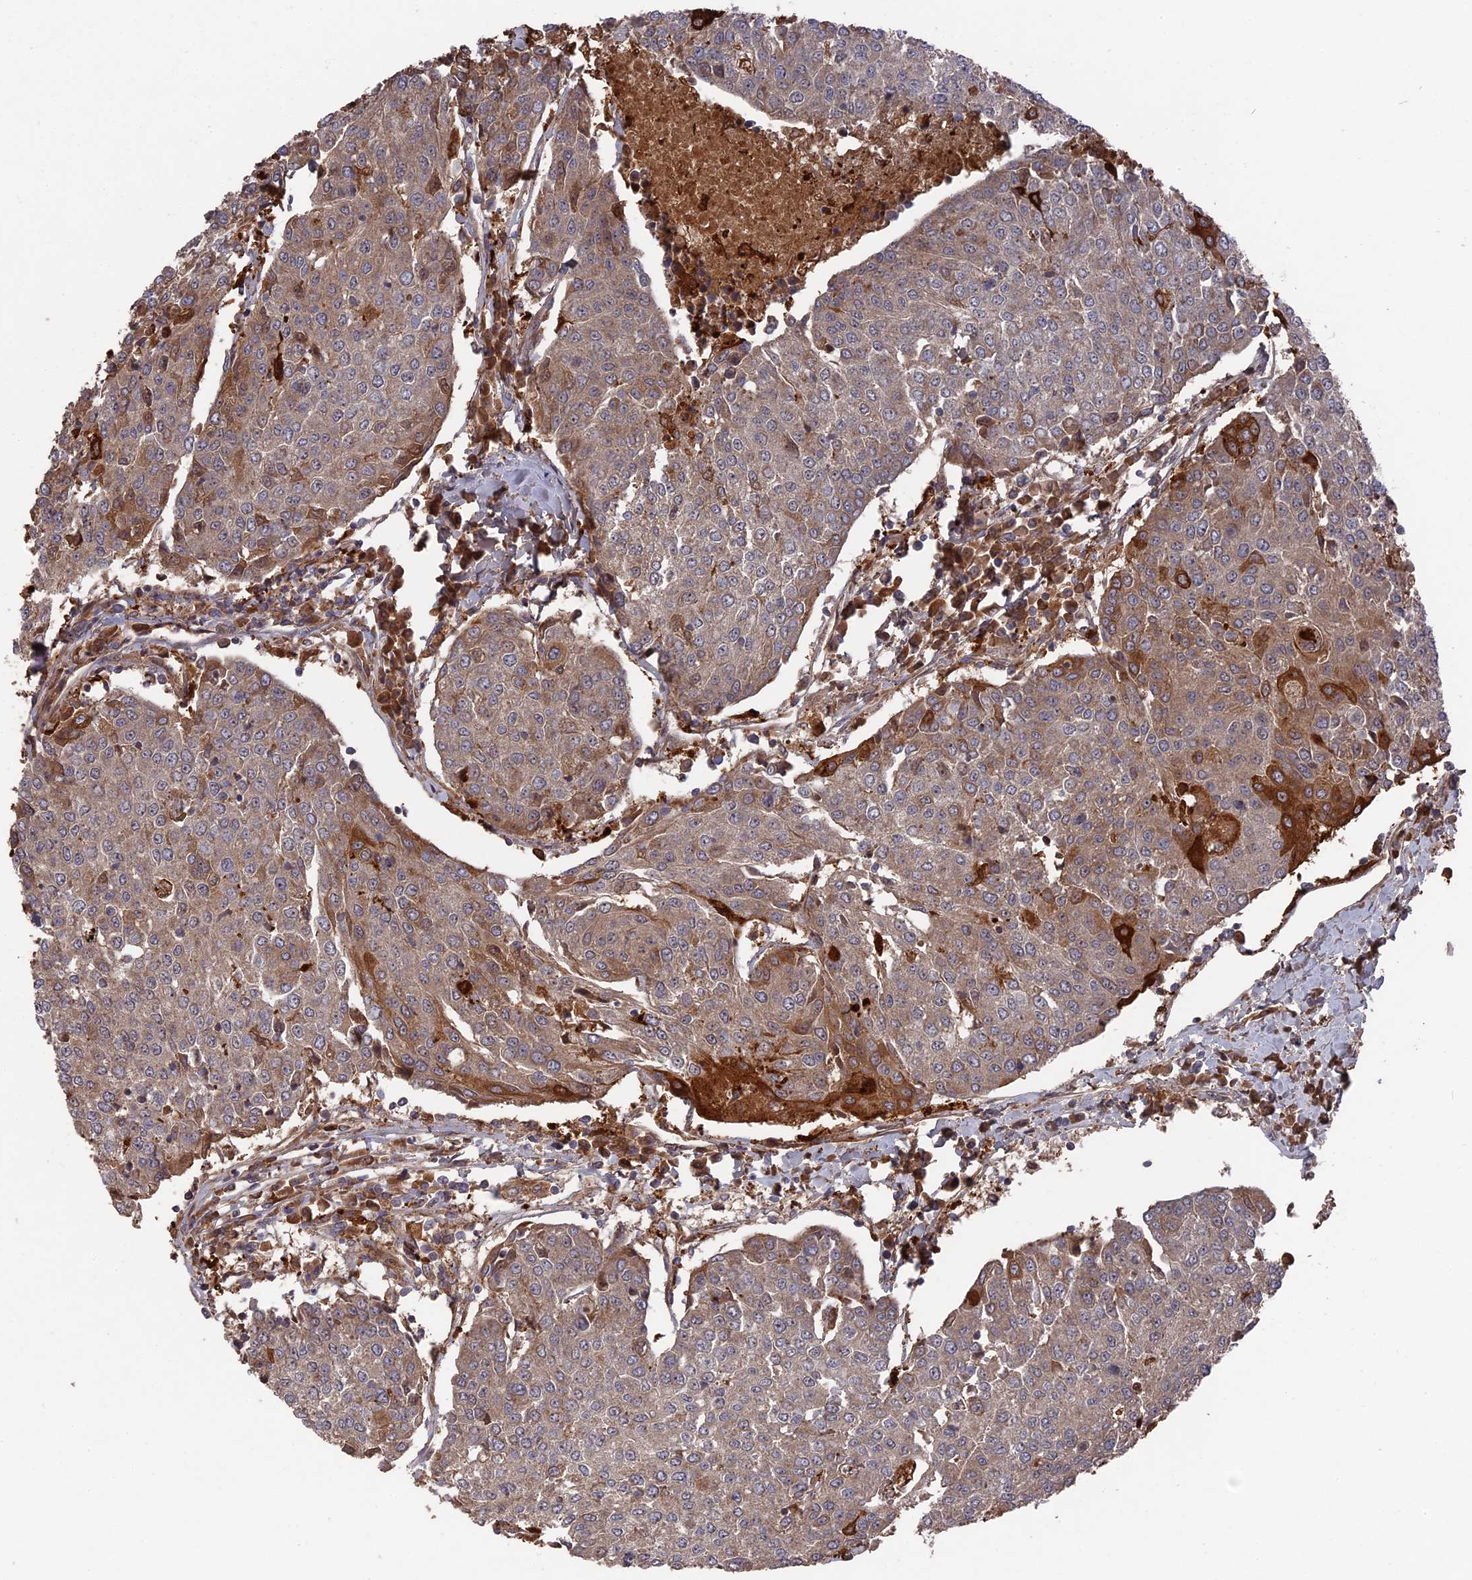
{"staining": {"intensity": "strong", "quantity": "<25%", "location": "cytoplasmic/membranous"}, "tissue": "urothelial cancer", "cell_type": "Tumor cells", "image_type": "cancer", "snomed": [{"axis": "morphology", "description": "Urothelial carcinoma, High grade"}, {"axis": "topography", "description": "Urinary bladder"}], "caption": "An image of urothelial cancer stained for a protein demonstrates strong cytoplasmic/membranous brown staining in tumor cells.", "gene": "DEF8", "patient": {"sex": "female", "age": 85}}